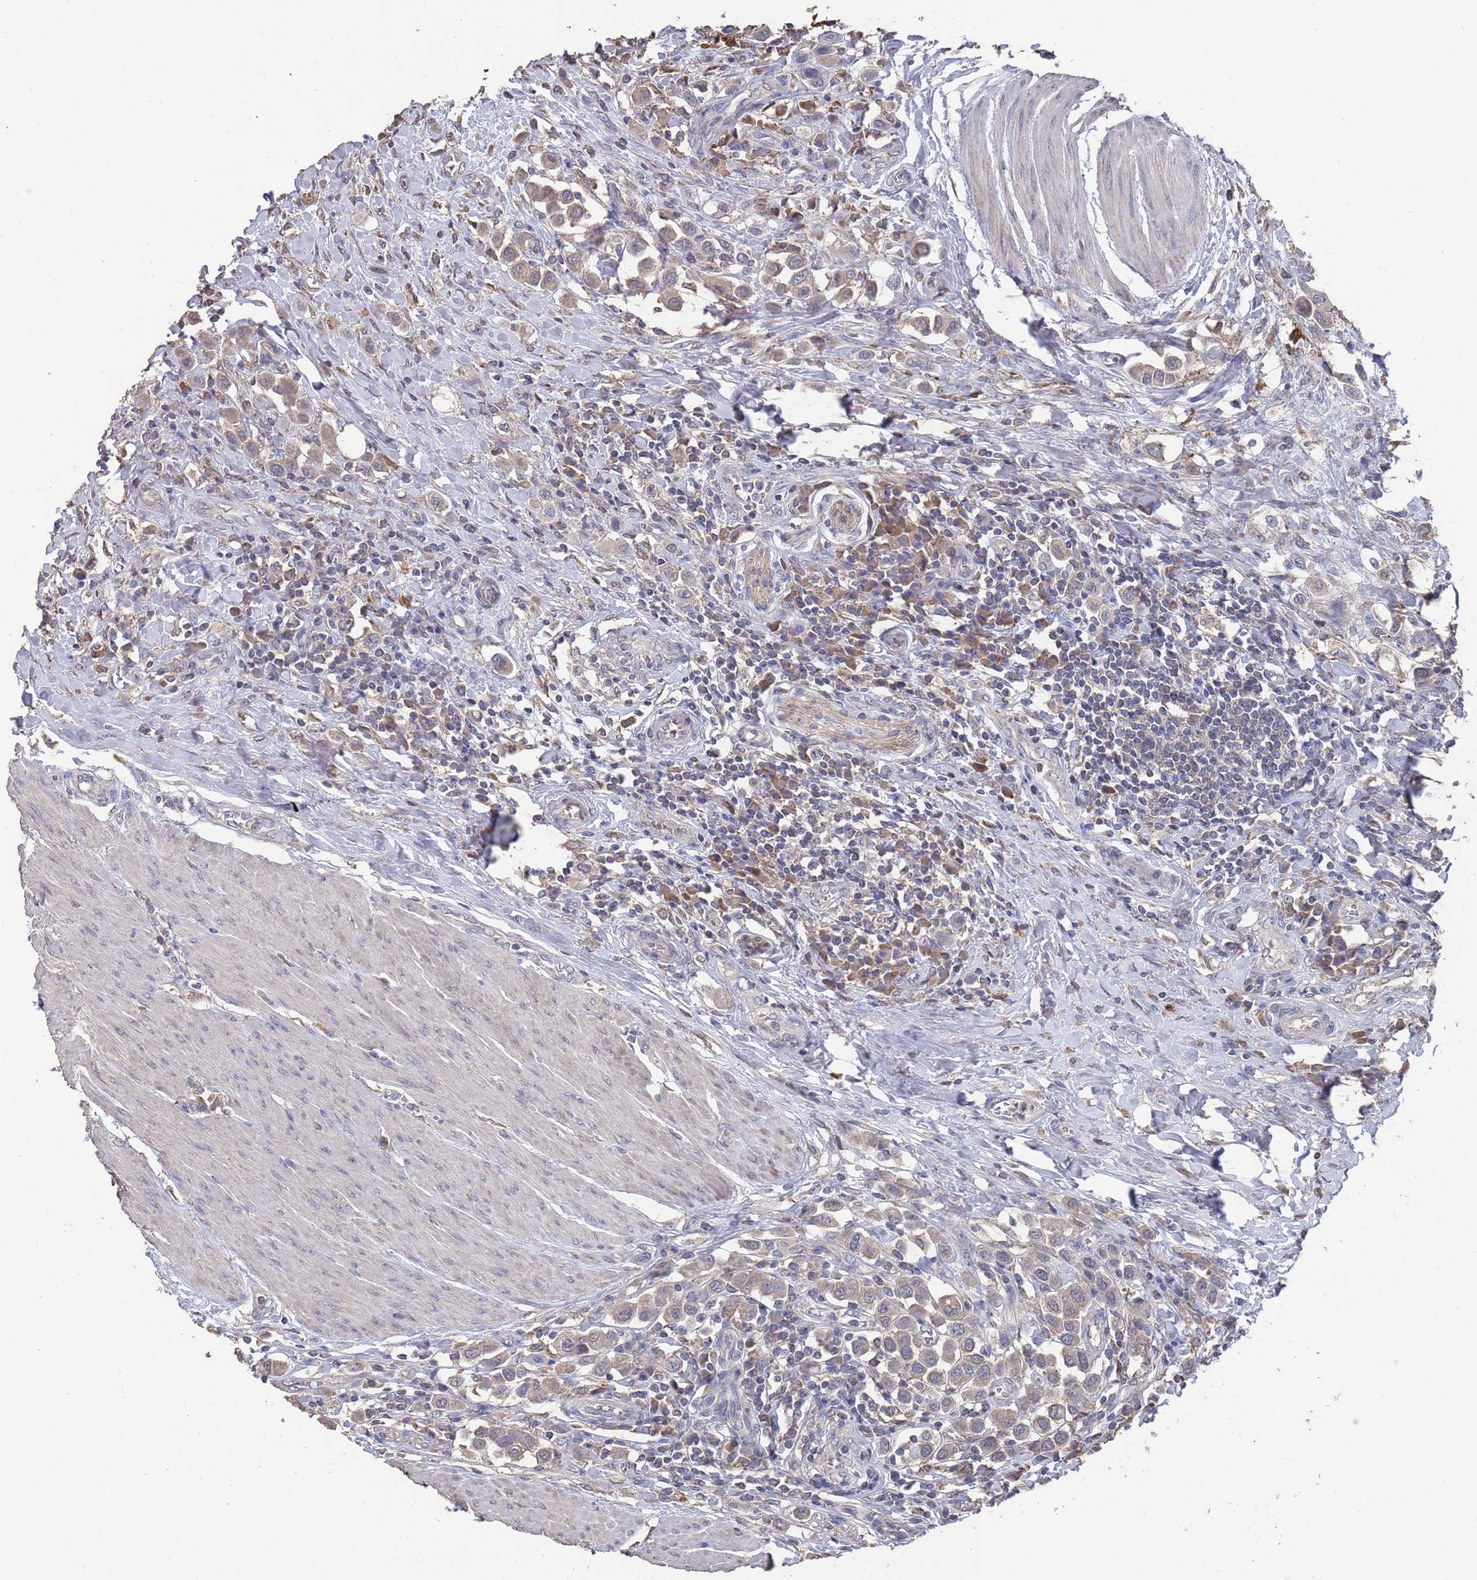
{"staining": {"intensity": "weak", "quantity": ">75%", "location": "cytoplasmic/membranous"}, "tissue": "urothelial cancer", "cell_type": "Tumor cells", "image_type": "cancer", "snomed": [{"axis": "morphology", "description": "Urothelial carcinoma, High grade"}, {"axis": "topography", "description": "Urinary bladder"}], "caption": "Urothelial cancer stained with immunohistochemistry exhibits weak cytoplasmic/membranous expression in approximately >75% of tumor cells. (Brightfield microscopy of DAB IHC at high magnification).", "gene": "BTBD18", "patient": {"sex": "male", "age": 50}}